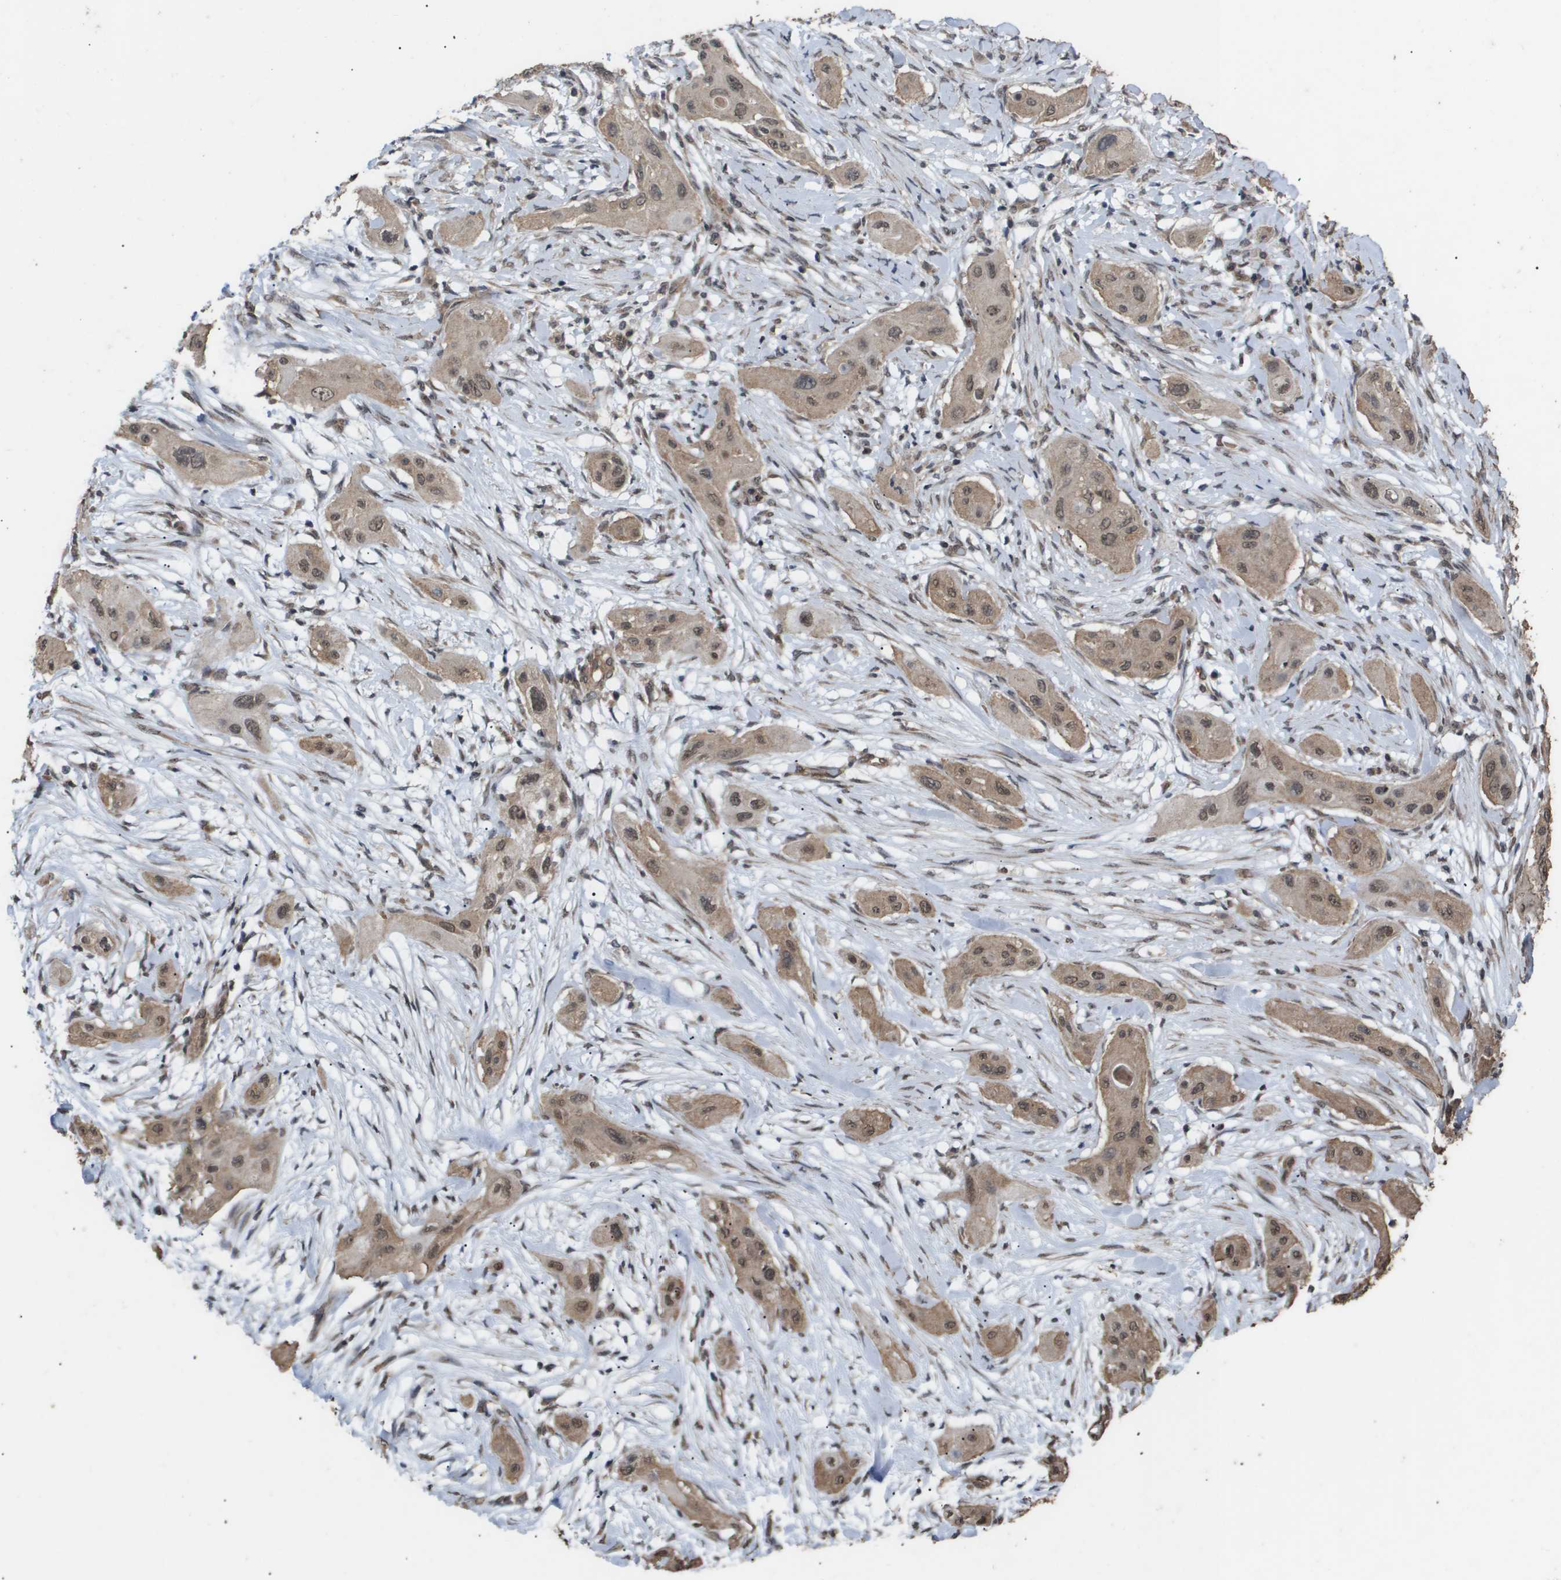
{"staining": {"intensity": "moderate", "quantity": ">75%", "location": "cytoplasmic/membranous,nuclear"}, "tissue": "lung cancer", "cell_type": "Tumor cells", "image_type": "cancer", "snomed": [{"axis": "morphology", "description": "Squamous cell carcinoma, NOS"}, {"axis": "topography", "description": "Lung"}], "caption": "Lung squamous cell carcinoma stained with DAB (3,3'-diaminobenzidine) immunohistochemistry (IHC) demonstrates medium levels of moderate cytoplasmic/membranous and nuclear positivity in approximately >75% of tumor cells.", "gene": "CUL5", "patient": {"sex": "female", "age": 47}}